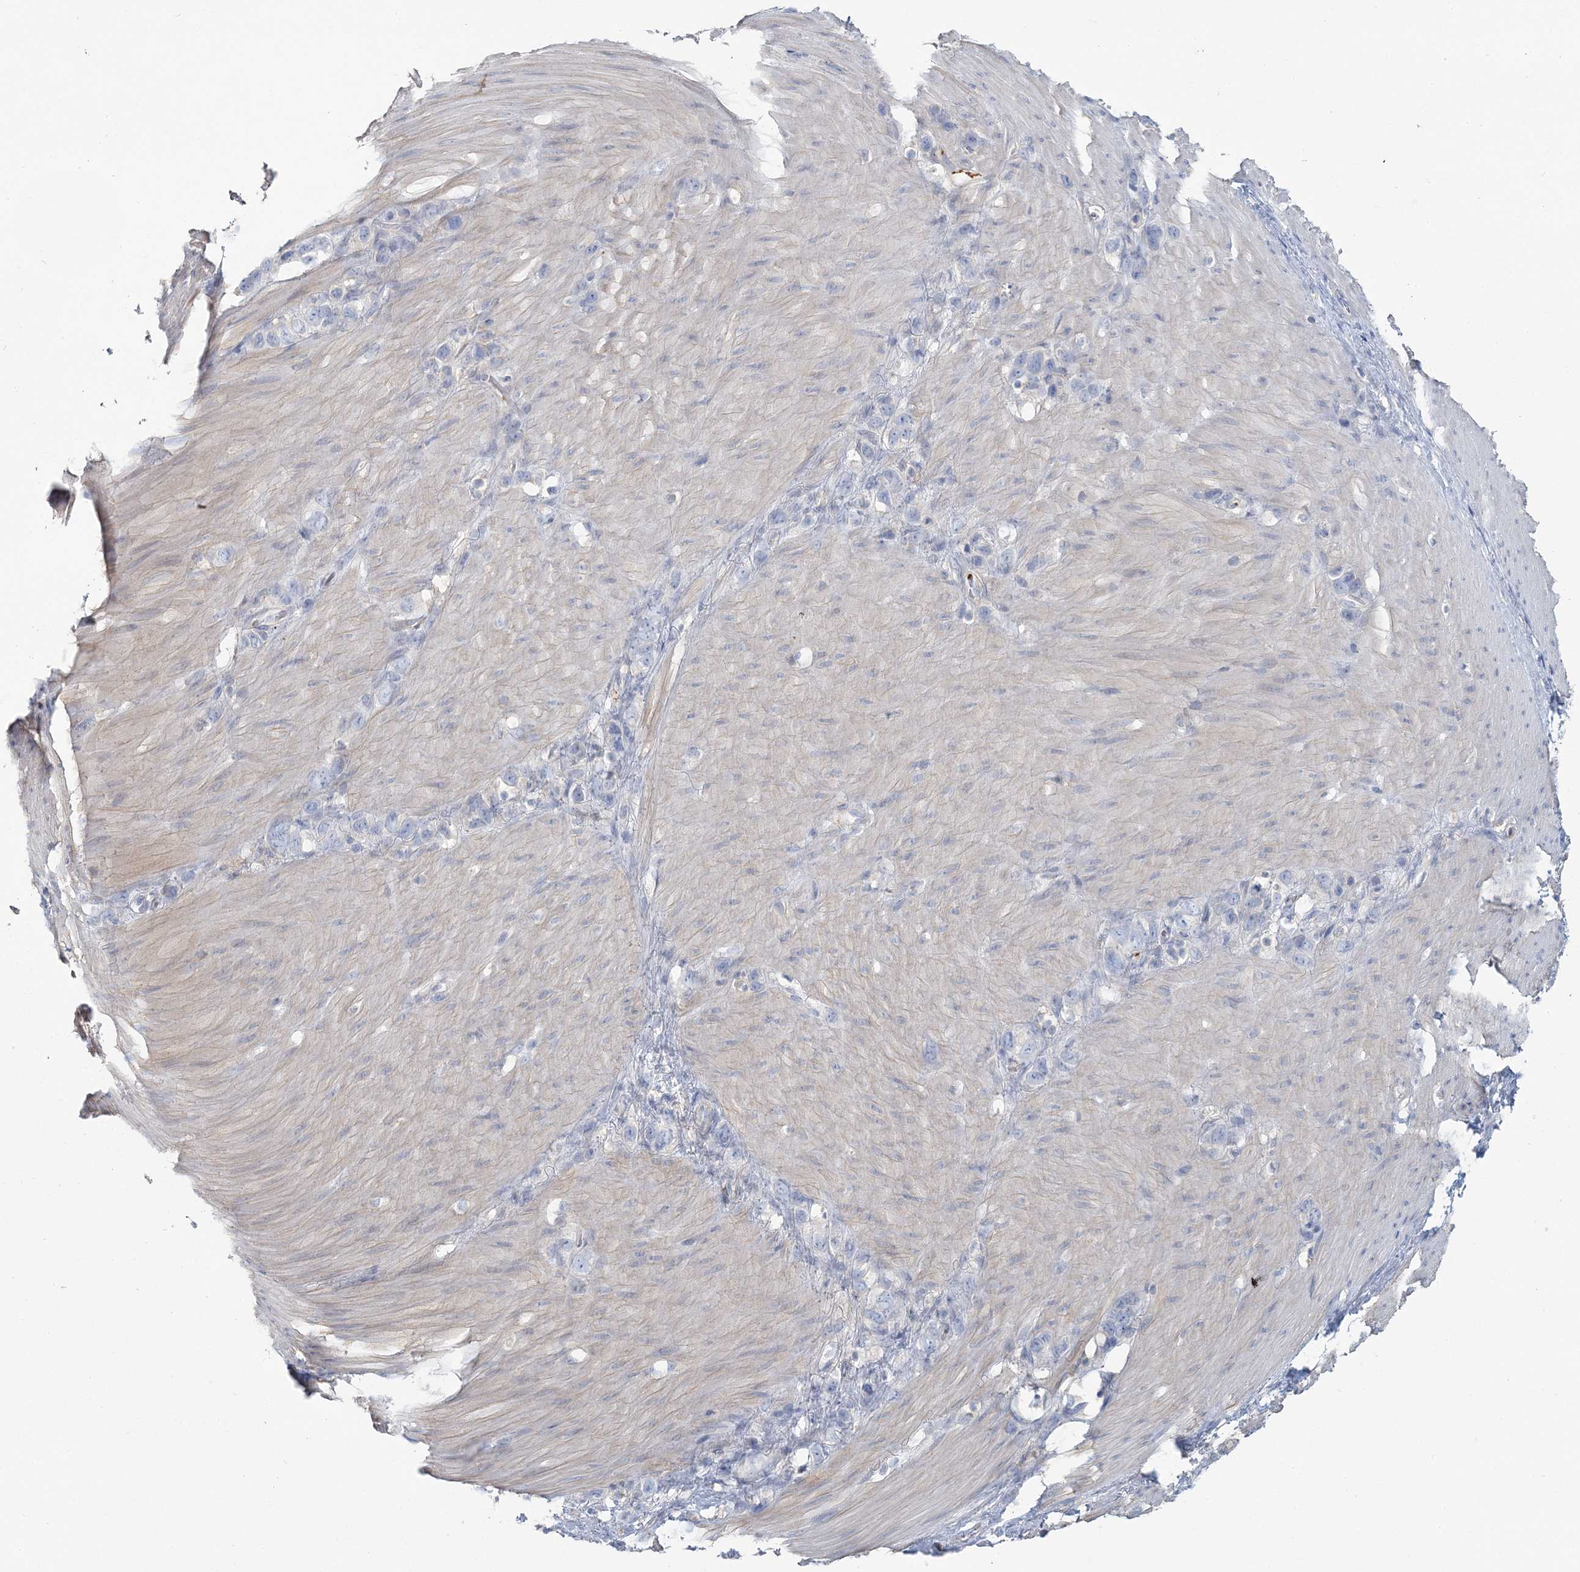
{"staining": {"intensity": "negative", "quantity": "none", "location": "none"}, "tissue": "stomach cancer", "cell_type": "Tumor cells", "image_type": "cancer", "snomed": [{"axis": "morphology", "description": "Normal tissue, NOS"}, {"axis": "morphology", "description": "Adenocarcinoma, NOS"}, {"axis": "morphology", "description": "Adenocarcinoma, High grade"}, {"axis": "topography", "description": "Stomach, upper"}, {"axis": "topography", "description": "Stomach"}], "caption": "A high-resolution micrograph shows IHC staining of stomach adenocarcinoma, which shows no significant positivity in tumor cells. (DAB immunohistochemistry (IHC), high magnification).", "gene": "CUEDC2", "patient": {"sex": "female", "age": 65}}